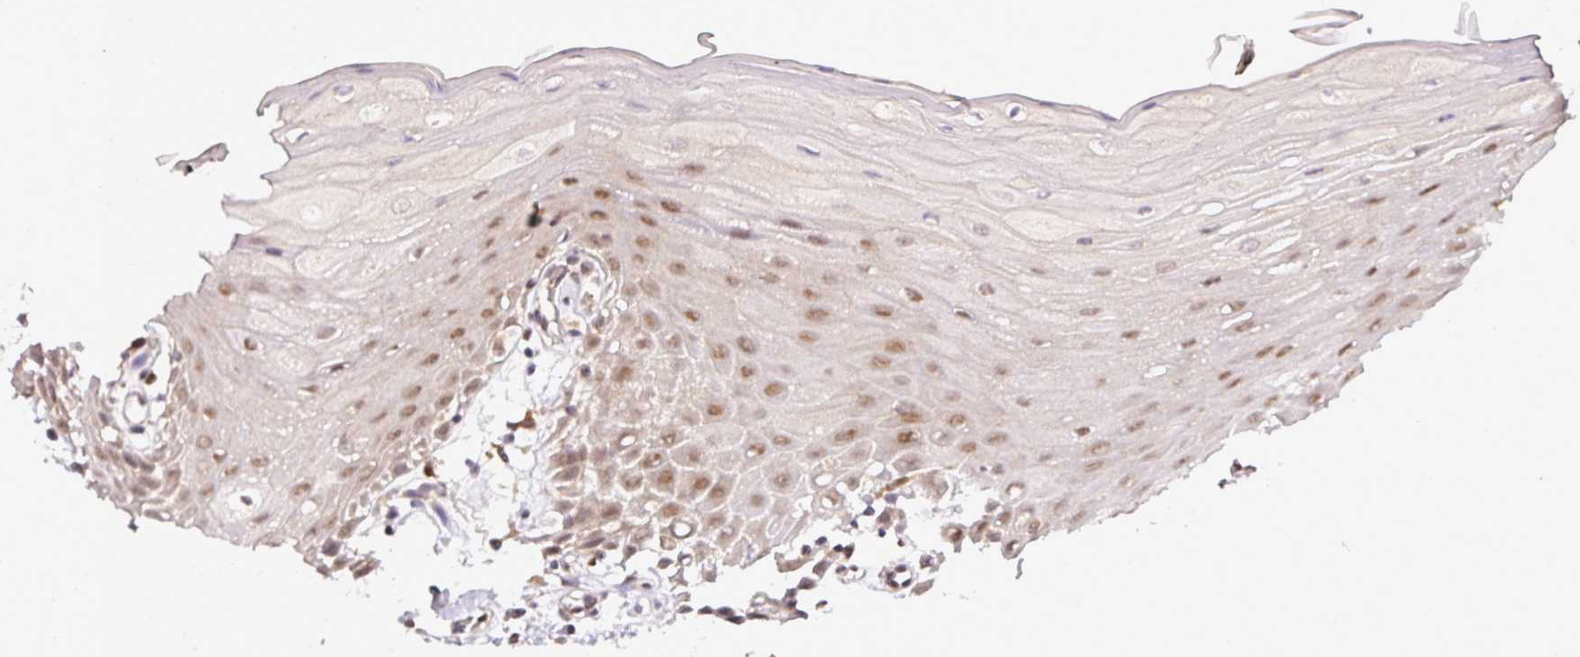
{"staining": {"intensity": "moderate", "quantity": ">75%", "location": "nuclear"}, "tissue": "oral mucosa", "cell_type": "Squamous epithelial cells", "image_type": "normal", "snomed": [{"axis": "morphology", "description": "Normal tissue, NOS"}, {"axis": "topography", "description": "Oral tissue"}, {"axis": "topography", "description": "Tounge, NOS"}], "caption": "A brown stain labels moderate nuclear staining of a protein in squamous epithelial cells of benign human oral mucosa.", "gene": "C1orf226", "patient": {"sex": "female", "age": 59}}